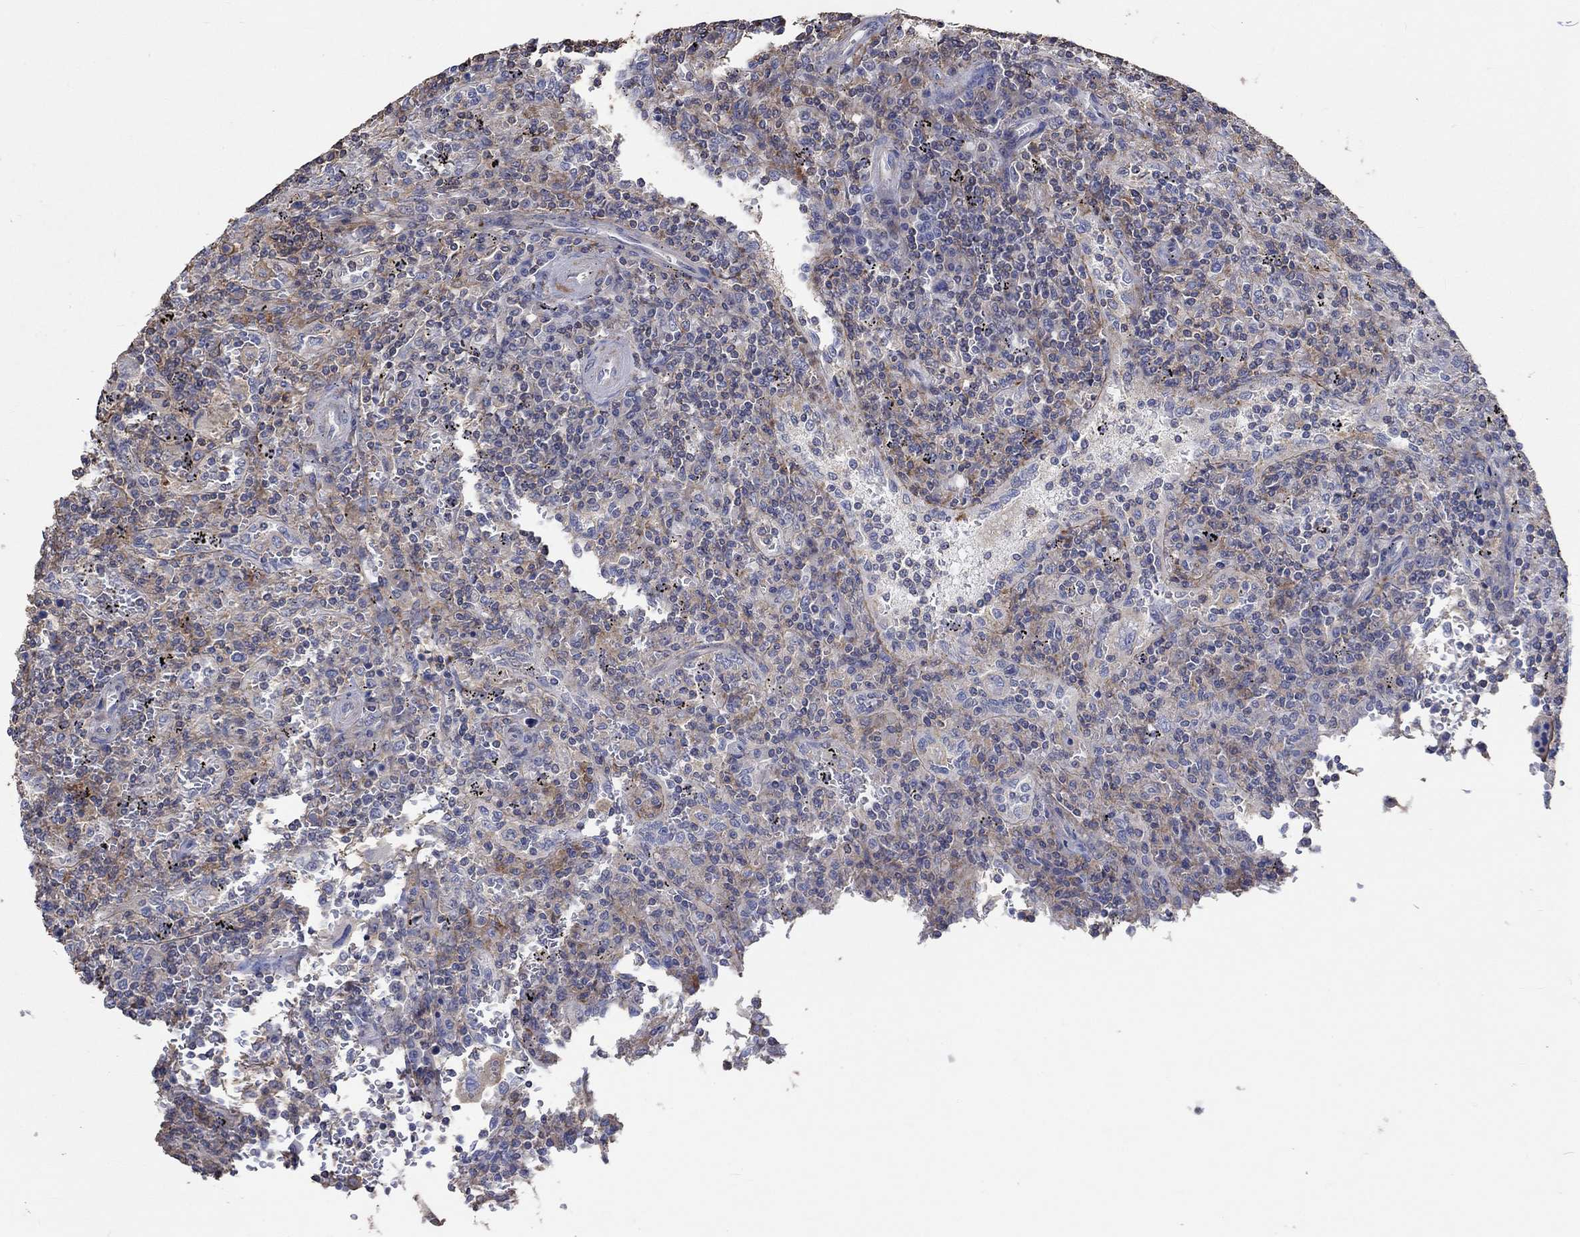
{"staining": {"intensity": "negative", "quantity": "none", "location": "none"}, "tissue": "lymphoma", "cell_type": "Tumor cells", "image_type": "cancer", "snomed": [{"axis": "morphology", "description": "Malignant lymphoma, non-Hodgkin's type, Low grade"}, {"axis": "topography", "description": "Spleen"}], "caption": "Tumor cells show no significant protein staining in malignant lymphoma, non-Hodgkin's type (low-grade).", "gene": "TNFAIP8L3", "patient": {"sex": "male", "age": 62}}